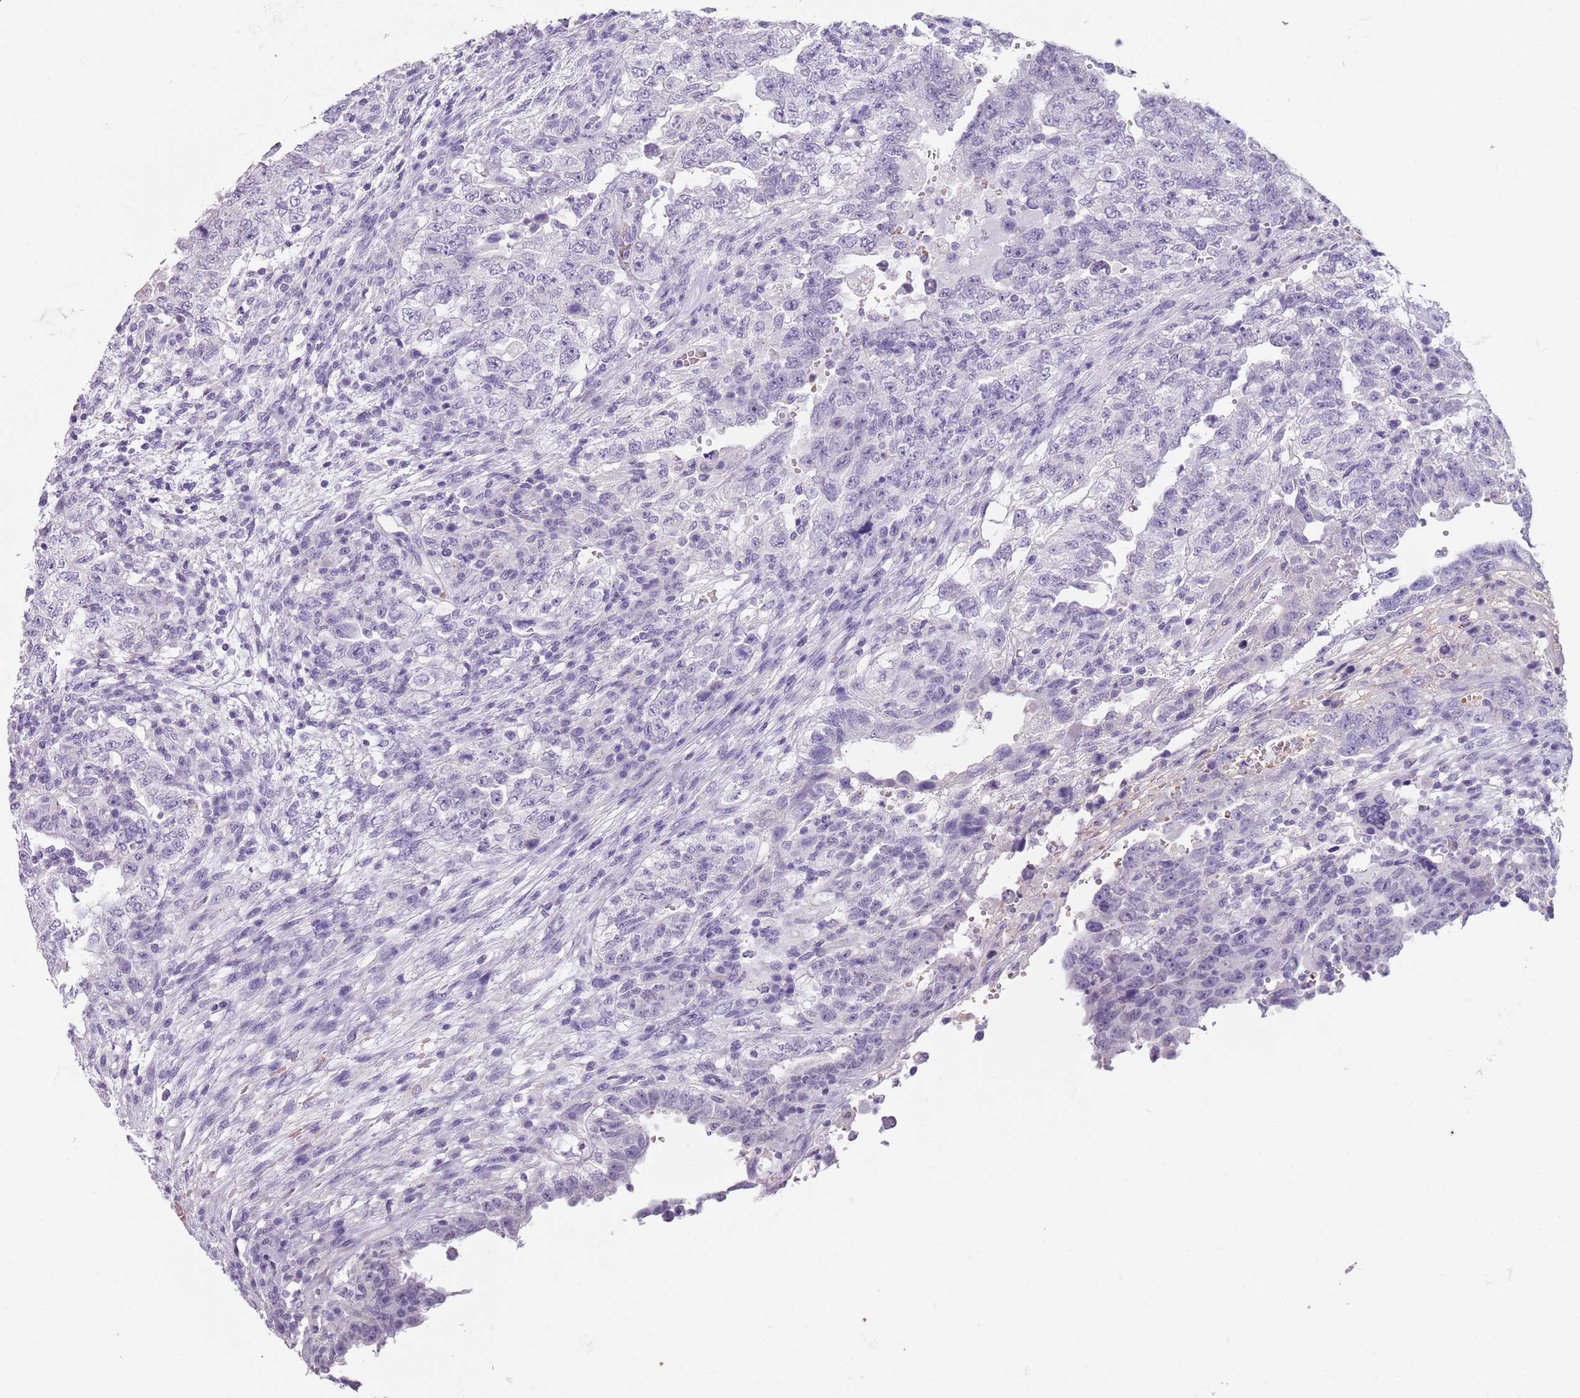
{"staining": {"intensity": "negative", "quantity": "none", "location": "none"}, "tissue": "testis cancer", "cell_type": "Tumor cells", "image_type": "cancer", "snomed": [{"axis": "morphology", "description": "Carcinoma, Embryonal, NOS"}, {"axis": "topography", "description": "Testis"}], "caption": "Immunohistochemical staining of human testis cancer (embryonal carcinoma) demonstrates no significant staining in tumor cells.", "gene": "SPESP1", "patient": {"sex": "male", "age": 26}}